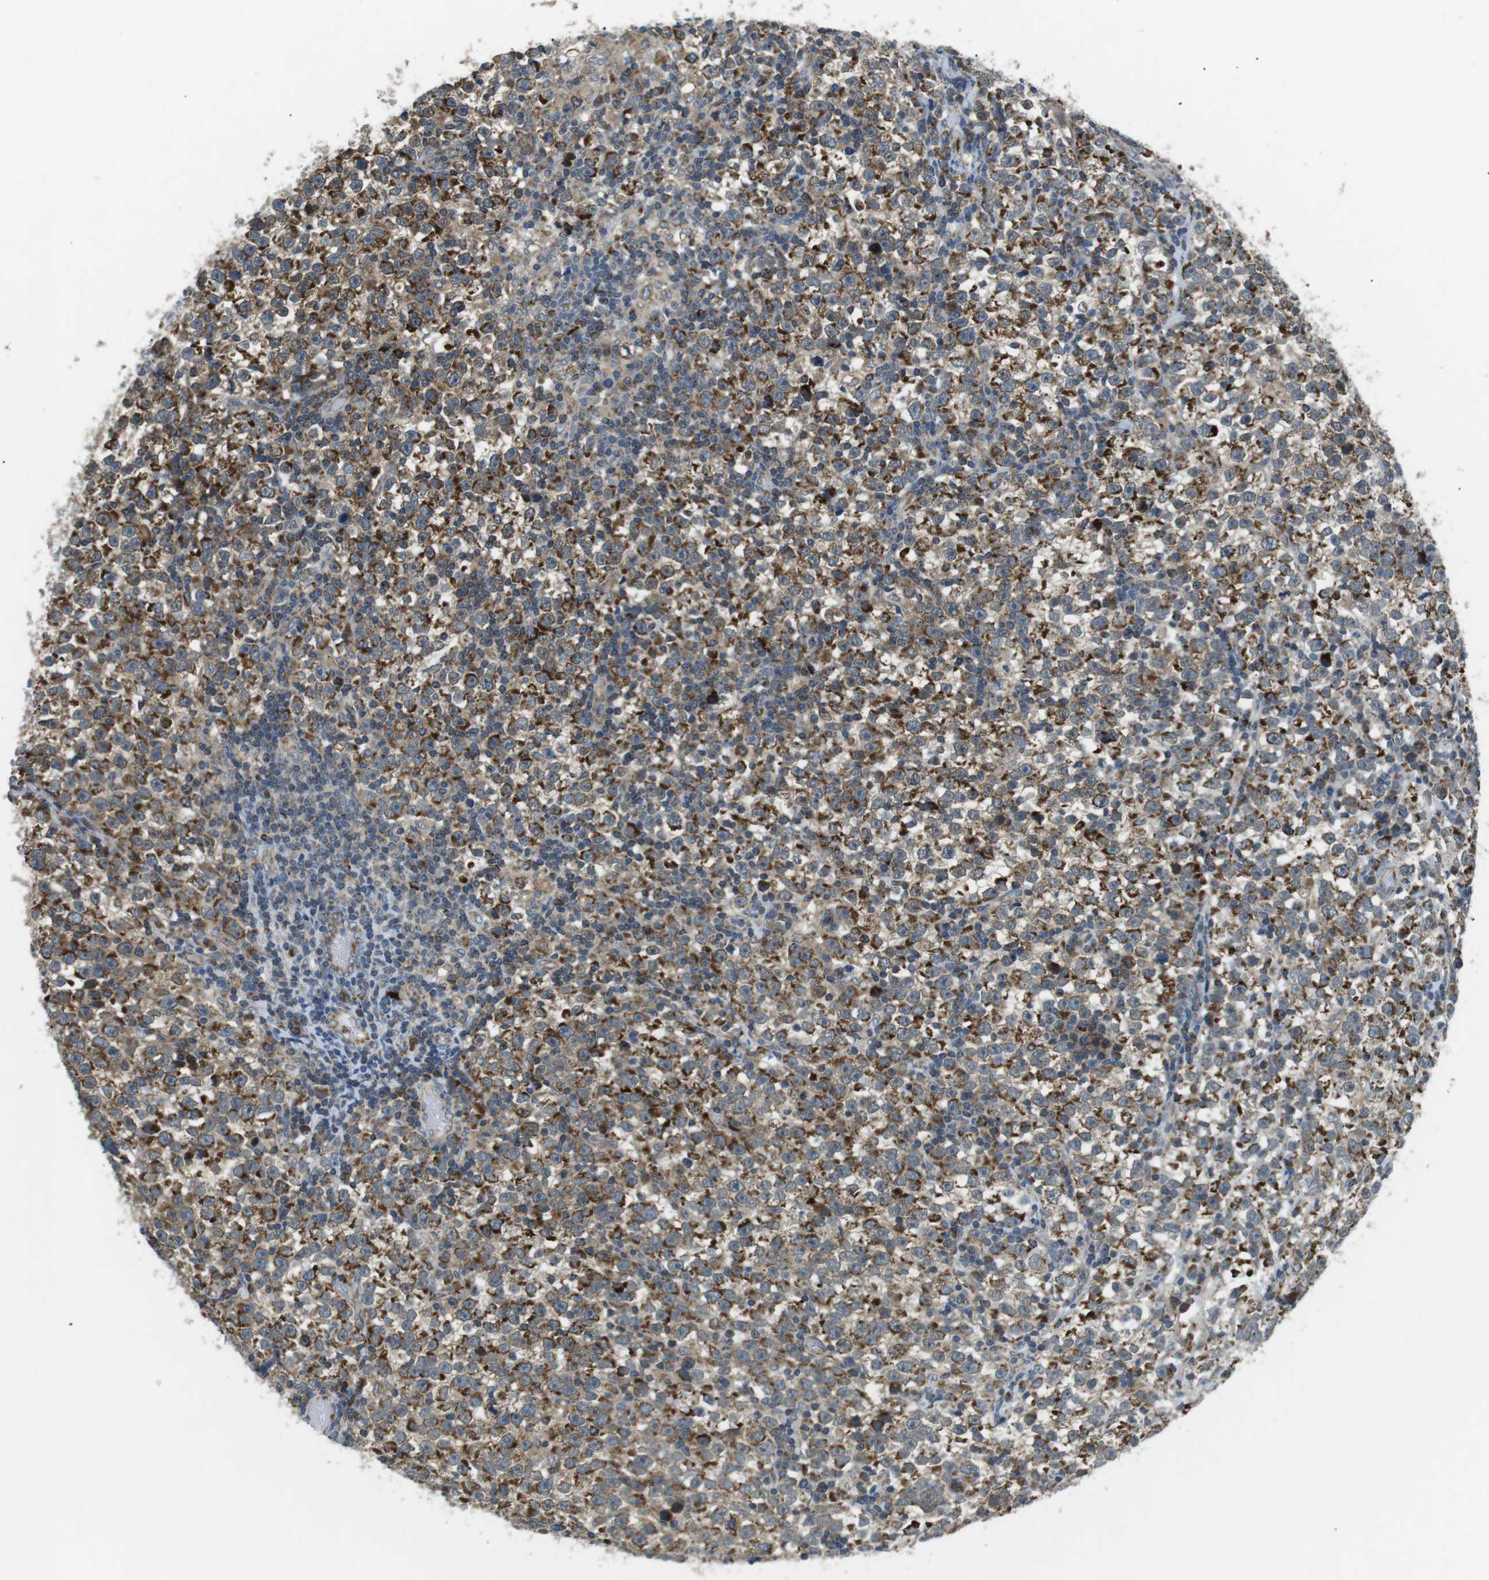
{"staining": {"intensity": "moderate", "quantity": ">75%", "location": "cytoplasmic/membranous"}, "tissue": "testis cancer", "cell_type": "Tumor cells", "image_type": "cancer", "snomed": [{"axis": "morphology", "description": "Seminoma, NOS"}, {"axis": "topography", "description": "Testis"}], "caption": "Seminoma (testis) stained with a protein marker displays moderate staining in tumor cells.", "gene": "BACE1", "patient": {"sex": "male", "age": 43}}